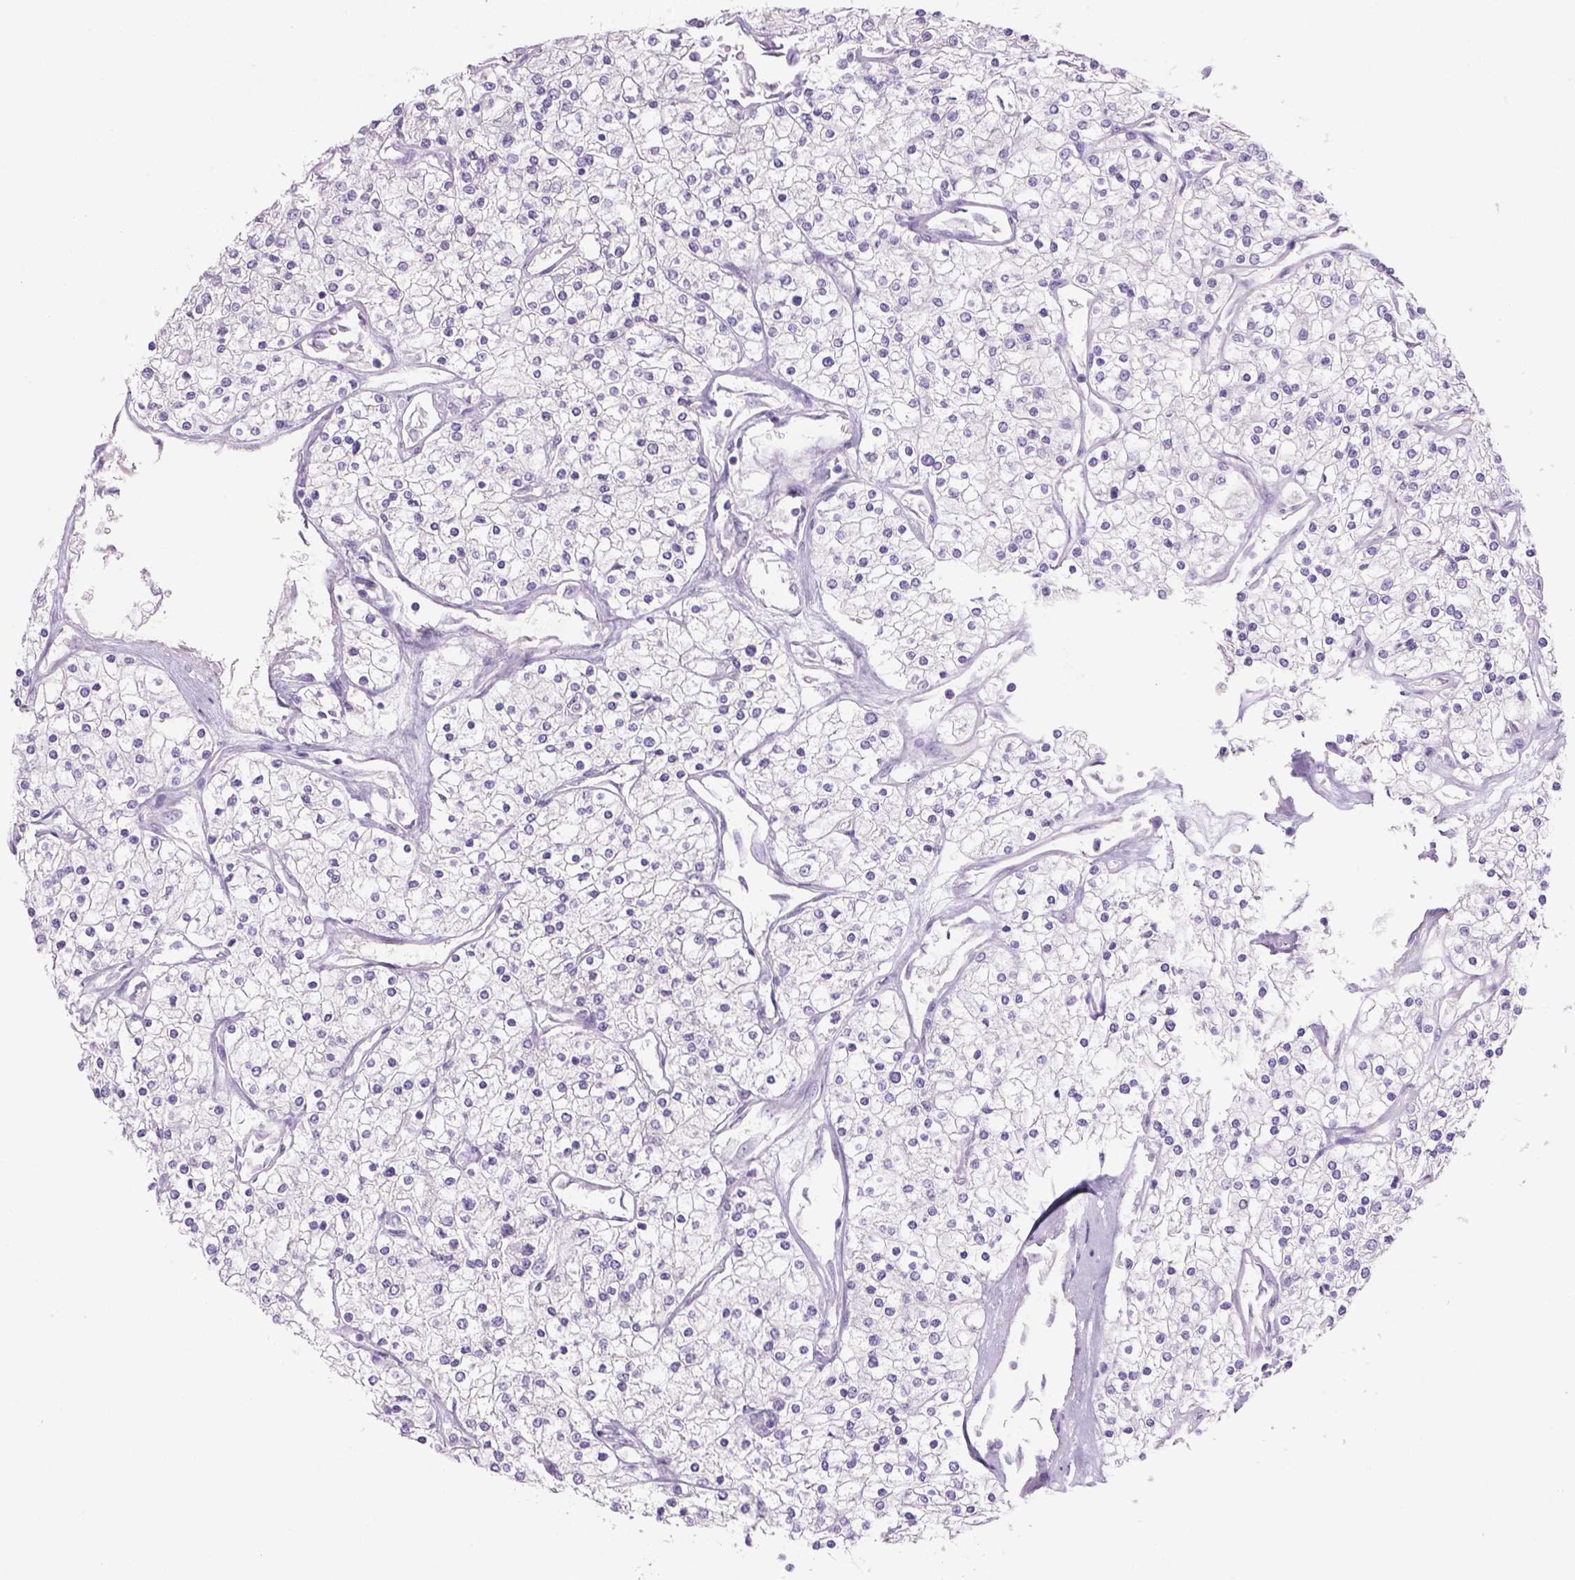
{"staining": {"intensity": "negative", "quantity": "none", "location": "none"}, "tissue": "renal cancer", "cell_type": "Tumor cells", "image_type": "cancer", "snomed": [{"axis": "morphology", "description": "Adenocarcinoma, NOS"}, {"axis": "topography", "description": "Kidney"}], "caption": "DAB (3,3'-diaminobenzidine) immunohistochemical staining of renal cancer exhibits no significant positivity in tumor cells.", "gene": "TENM4", "patient": {"sex": "male", "age": 80}}